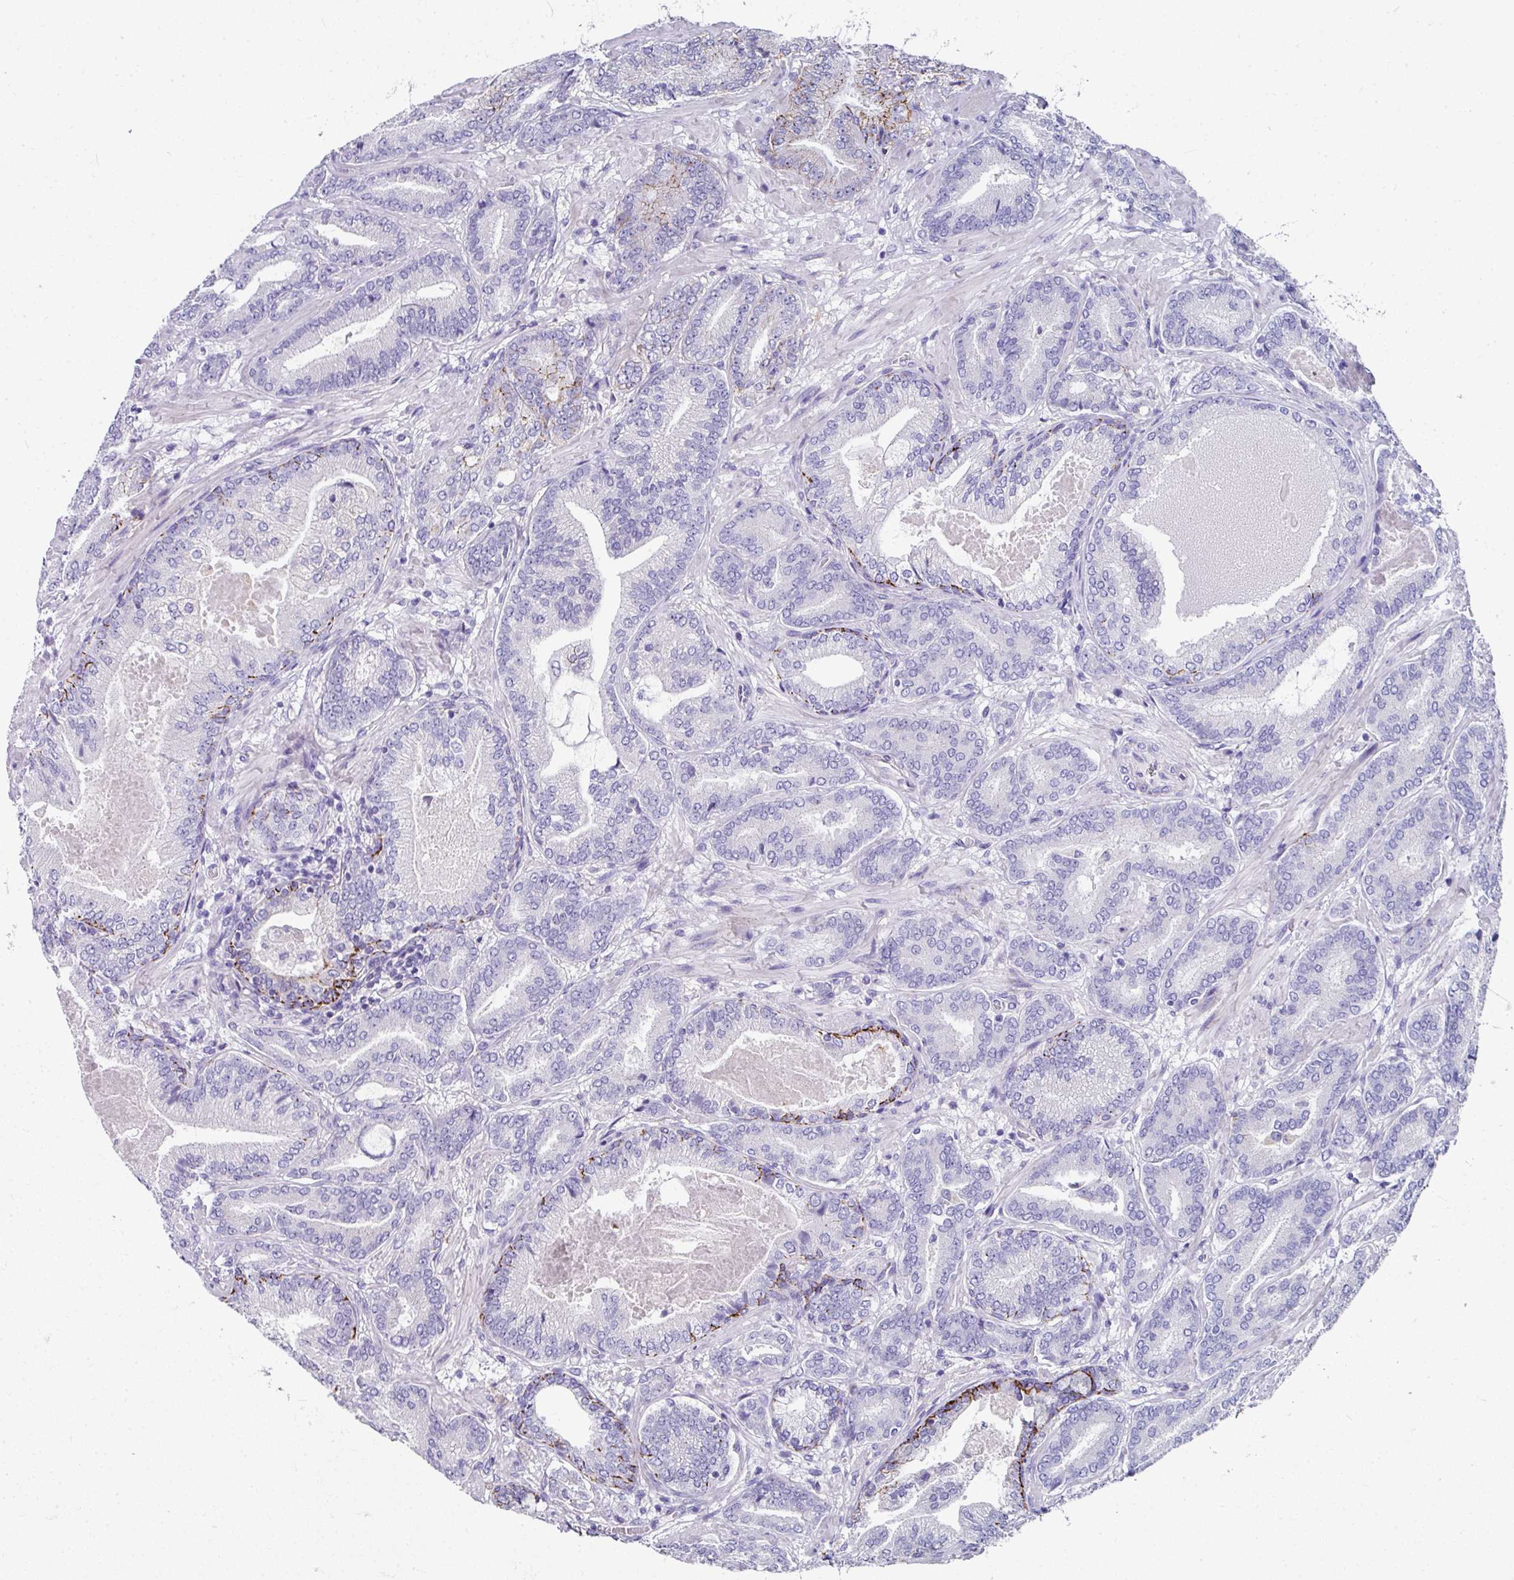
{"staining": {"intensity": "negative", "quantity": "none", "location": "none"}, "tissue": "prostate cancer", "cell_type": "Tumor cells", "image_type": "cancer", "snomed": [{"axis": "morphology", "description": "Adenocarcinoma, Low grade"}, {"axis": "topography", "description": "Prostate and seminal vesicle, NOS"}], "caption": "The histopathology image shows no staining of tumor cells in prostate cancer (low-grade adenocarcinoma).", "gene": "CLDN1", "patient": {"sex": "male", "age": 61}}